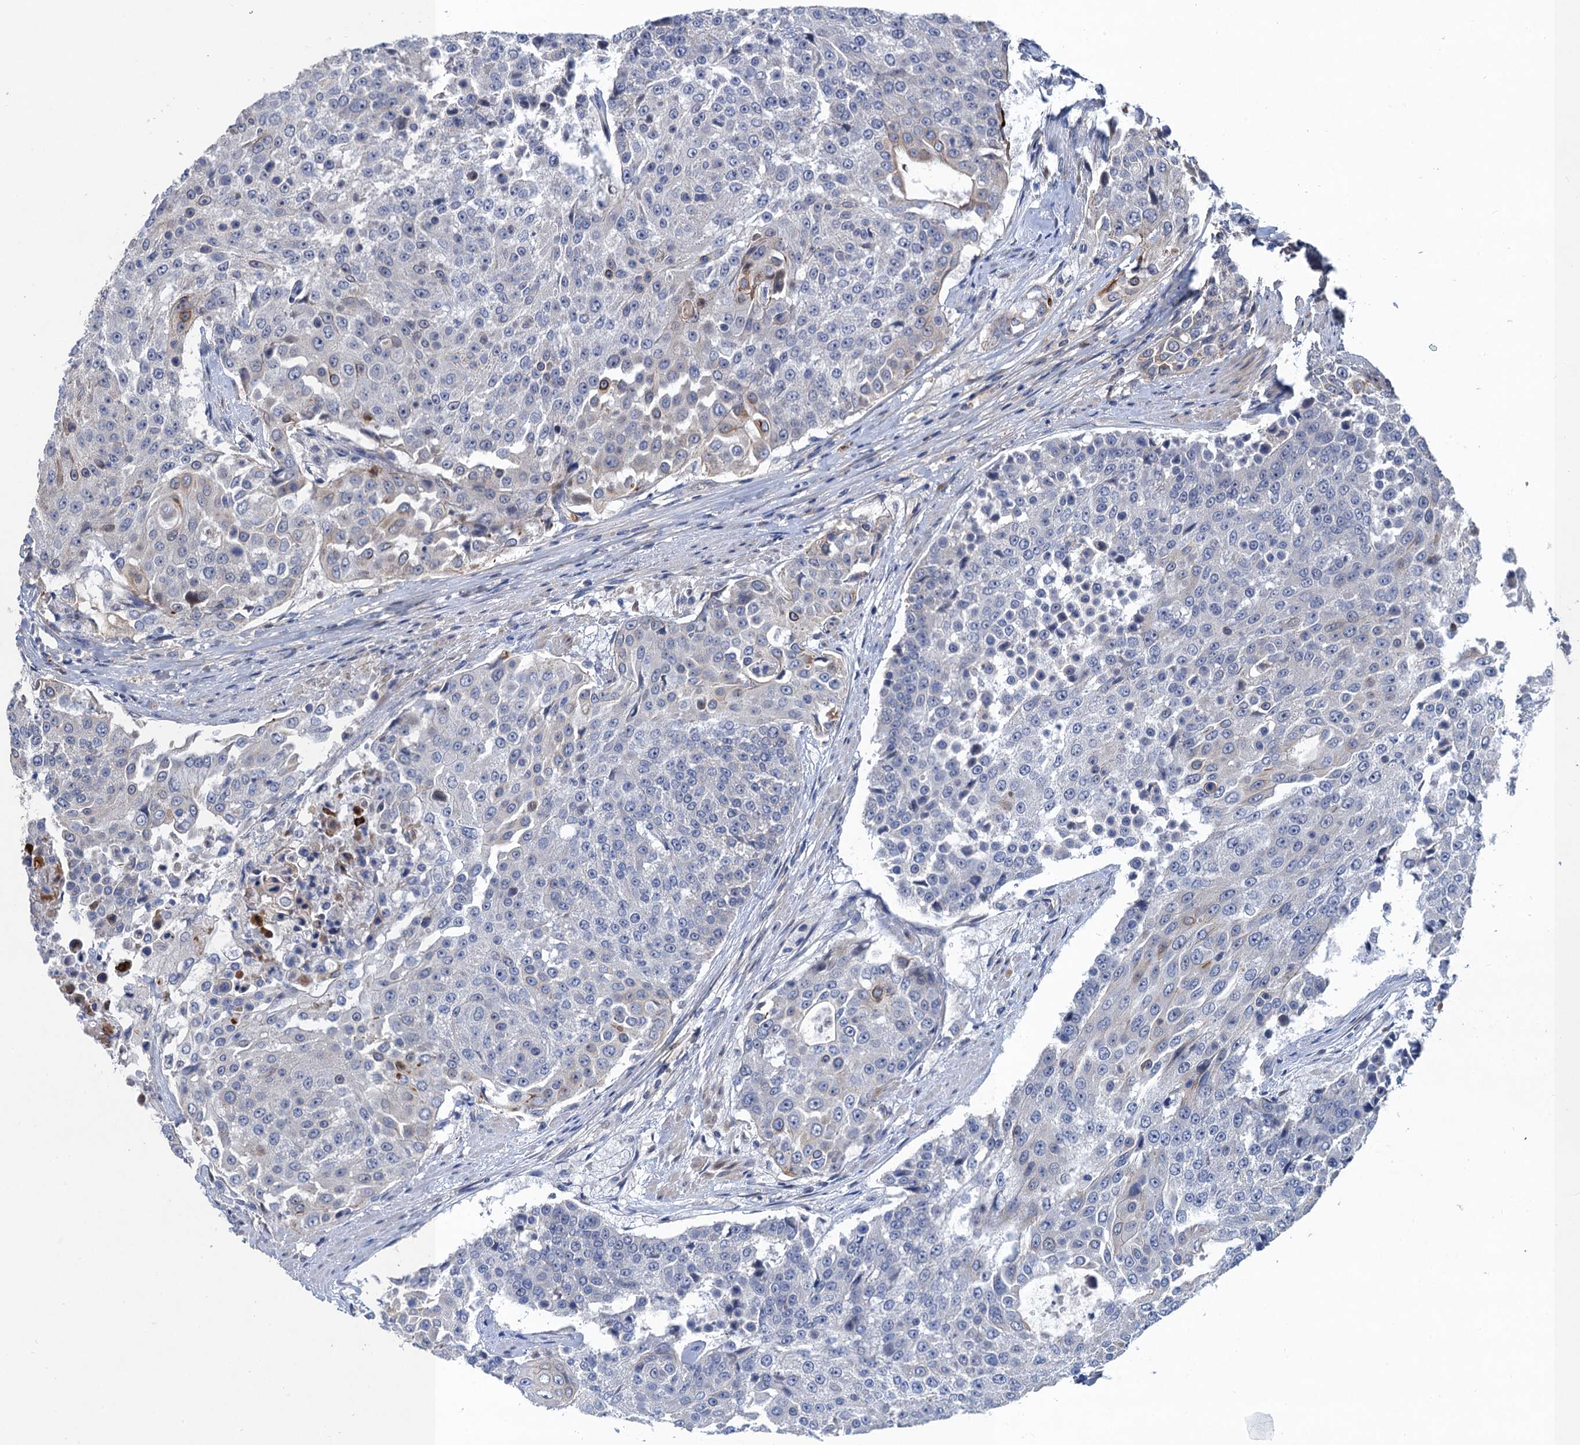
{"staining": {"intensity": "negative", "quantity": "none", "location": "none"}, "tissue": "urothelial cancer", "cell_type": "Tumor cells", "image_type": "cancer", "snomed": [{"axis": "morphology", "description": "Urothelial carcinoma, High grade"}, {"axis": "topography", "description": "Urinary bladder"}], "caption": "This micrograph is of urothelial cancer stained with immunohistochemistry (IHC) to label a protein in brown with the nuclei are counter-stained blue. There is no positivity in tumor cells.", "gene": "TRAF7", "patient": {"sex": "female", "age": 63}}